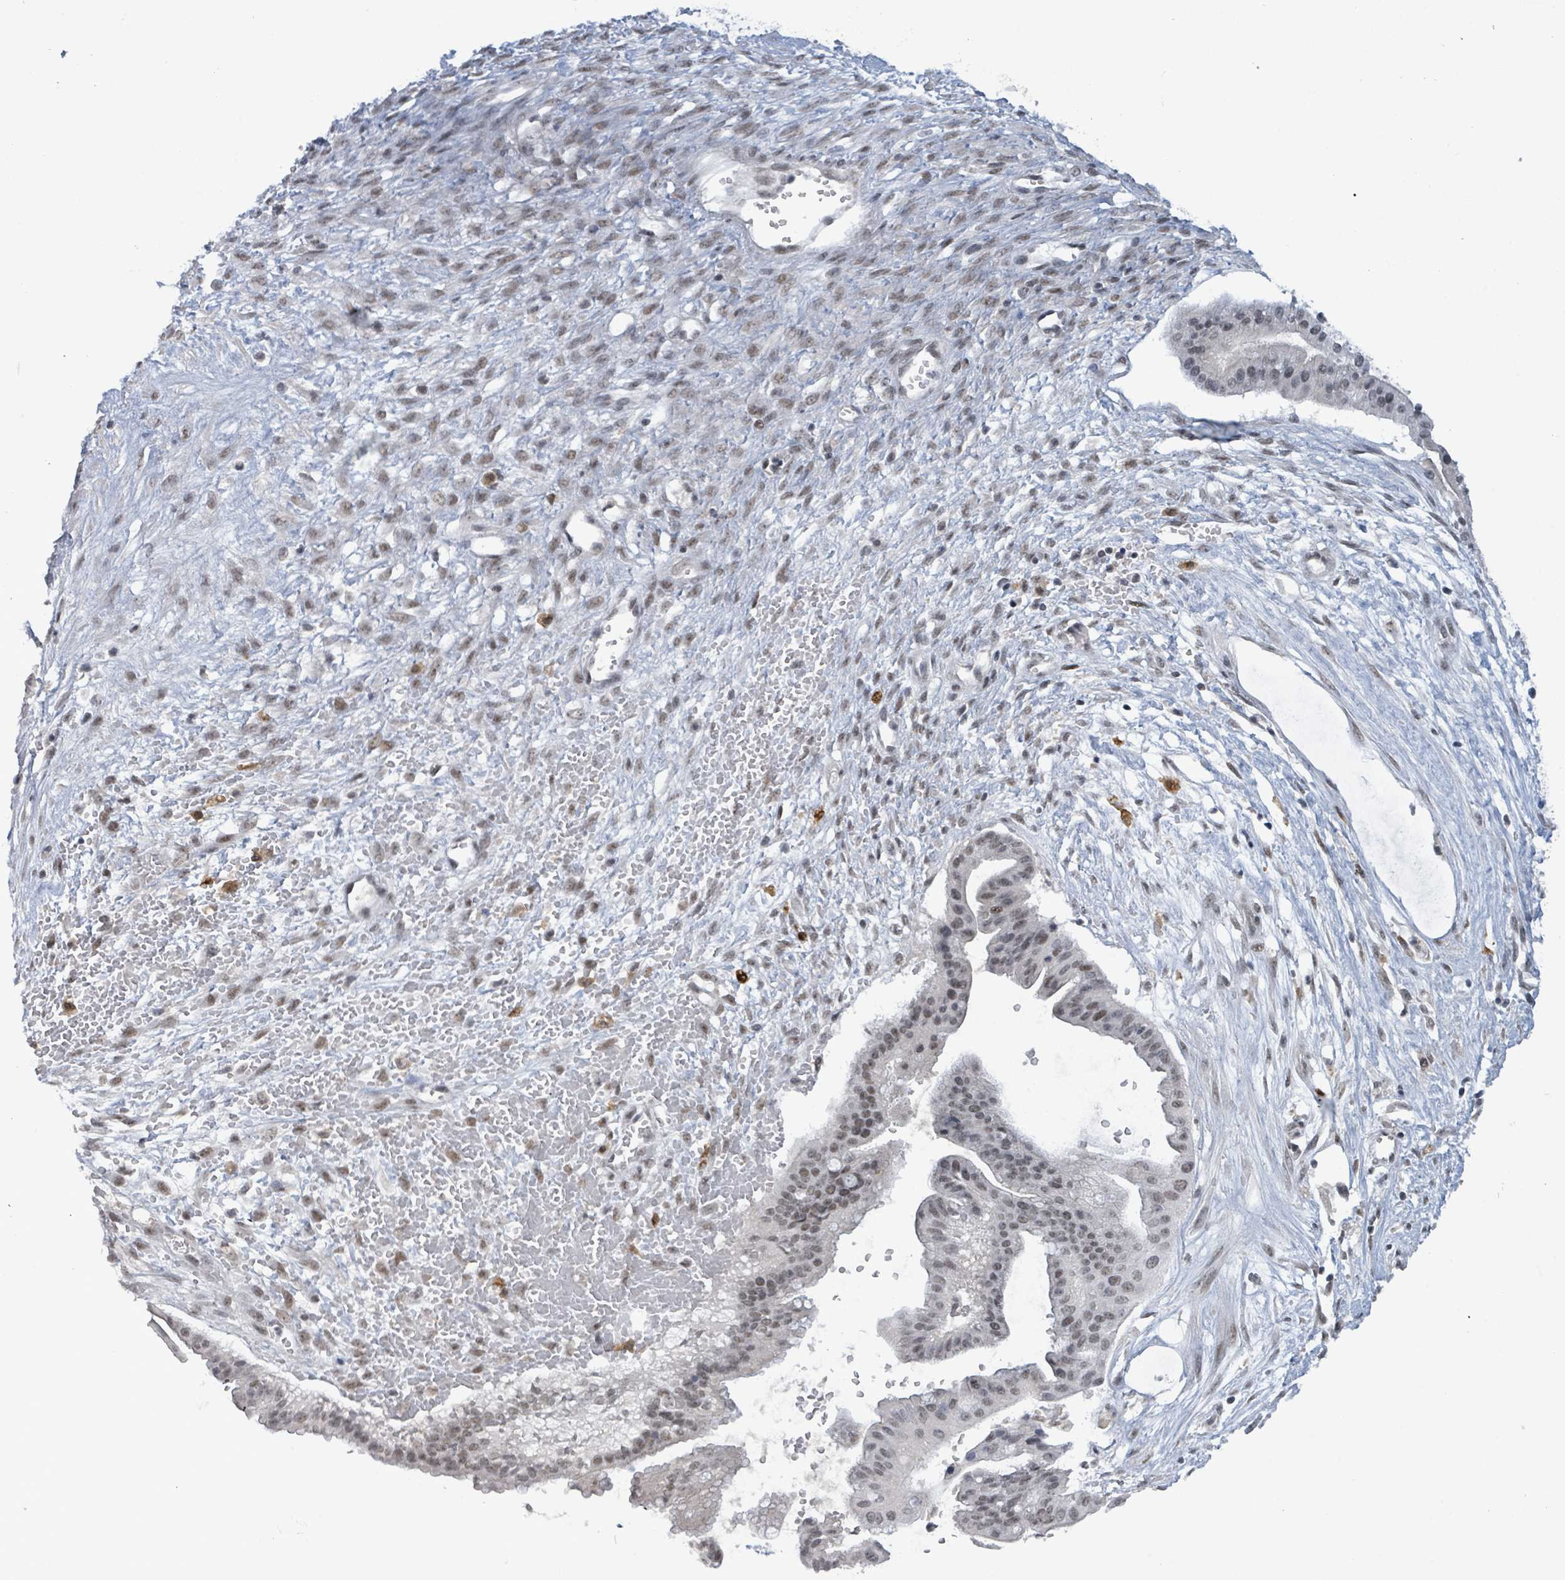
{"staining": {"intensity": "weak", "quantity": "<25%", "location": "nuclear"}, "tissue": "ovarian cancer", "cell_type": "Tumor cells", "image_type": "cancer", "snomed": [{"axis": "morphology", "description": "Cystadenocarcinoma, mucinous, NOS"}, {"axis": "topography", "description": "Ovary"}], "caption": "Immunohistochemistry of mucinous cystadenocarcinoma (ovarian) displays no staining in tumor cells. (Stains: DAB immunohistochemistry (IHC) with hematoxylin counter stain, Microscopy: brightfield microscopy at high magnification).", "gene": "BANP", "patient": {"sex": "female", "age": 73}}